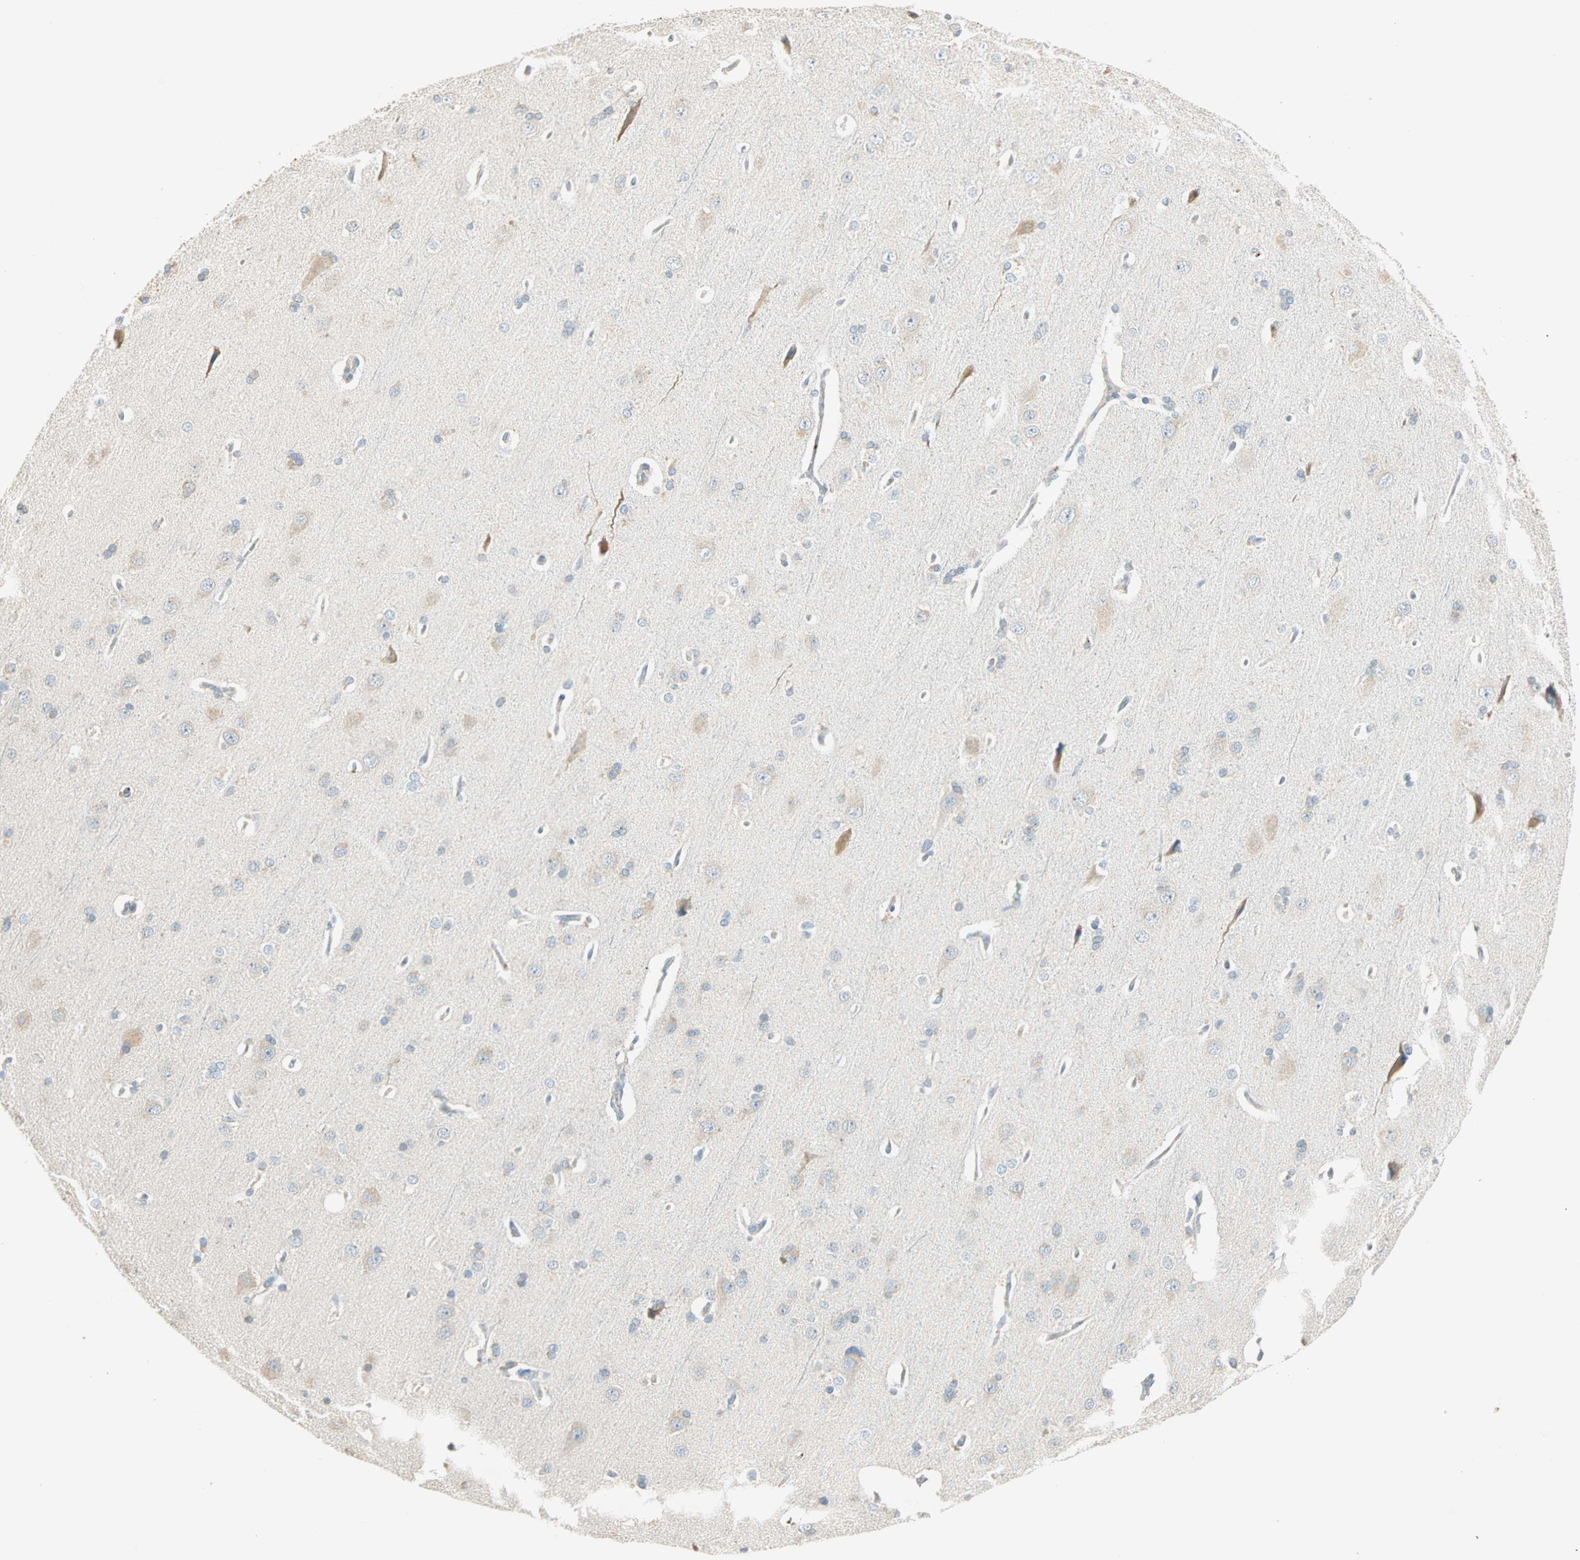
{"staining": {"intensity": "negative", "quantity": "none", "location": "none"}, "tissue": "cerebral cortex", "cell_type": "Endothelial cells", "image_type": "normal", "snomed": [{"axis": "morphology", "description": "Normal tissue, NOS"}, {"axis": "topography", "description": "Cerebral cortex"}], "caption": "Endothelial cells are negative for protein expression in normal human cerebral cortex. The staining was performed using DAB (3,3'-diaminobenzidine) to visualize the protein expression in brown, while the nuclei were stained in blue with hematoxylin (Magnification: 20x).", "gene": "RAD18", "patient": {"sex": "male", "age": 62}}